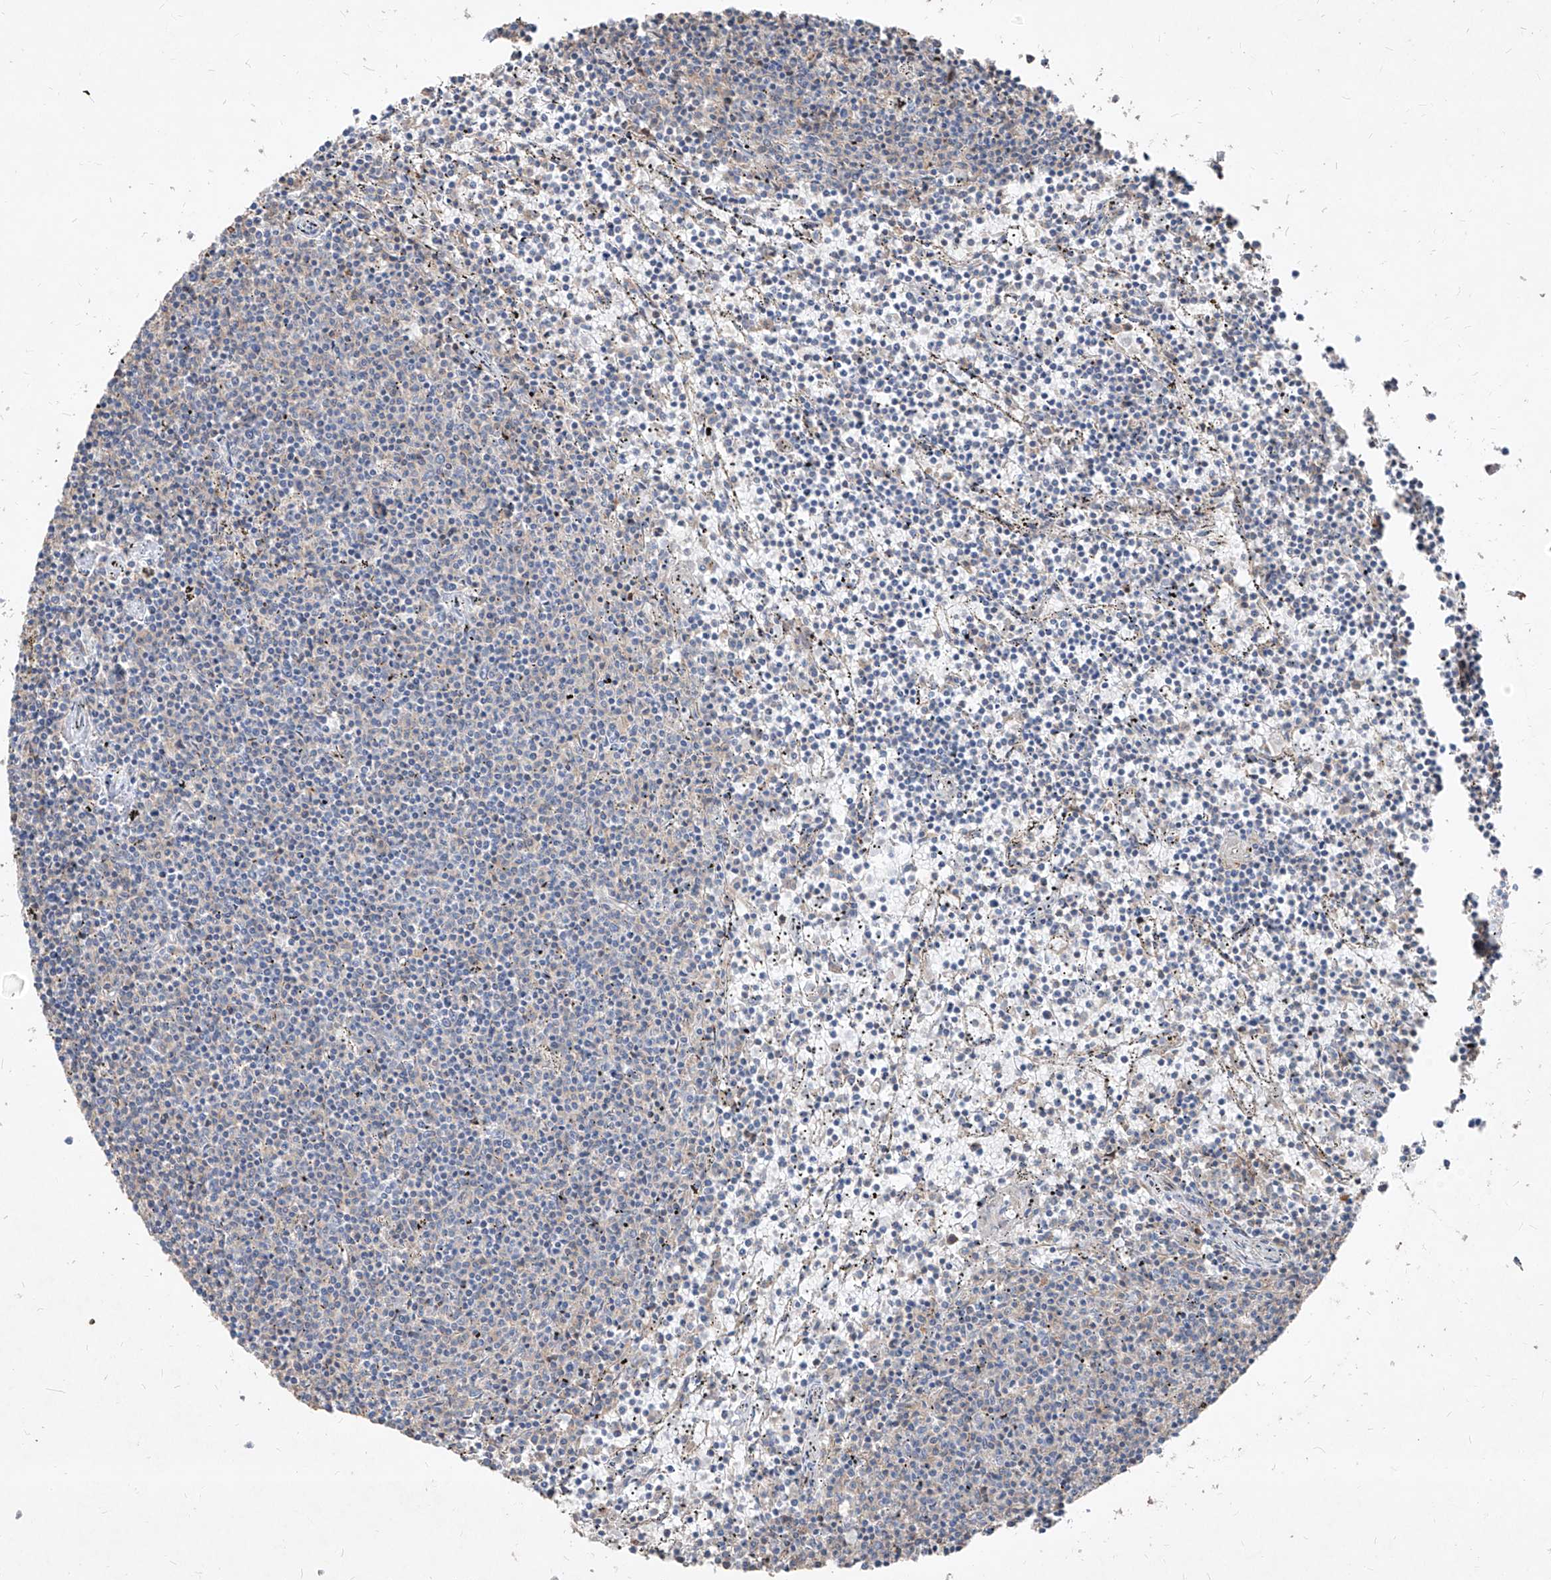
{"staining": {"intensity": "negative", "quantity": "none", "location": "none"}, "tissue": "lymphoma", "cell_type": "Tumor cells", "image_type": "cancer", "snomed": [{"axis": "morphology", "description": "Malignant lymphoma, non-Hodgkin's type, Low grade"}, {"axis": "topography", "description": "Spleen"}], "caption": "Tumor cells show no significant protein positivity in lymphoma. (DAB immunohistochemistry visualized using brightfield microscopy, high magnification).", "gene": "UFD1", "patient": {"sex": "female", "age": 50}}